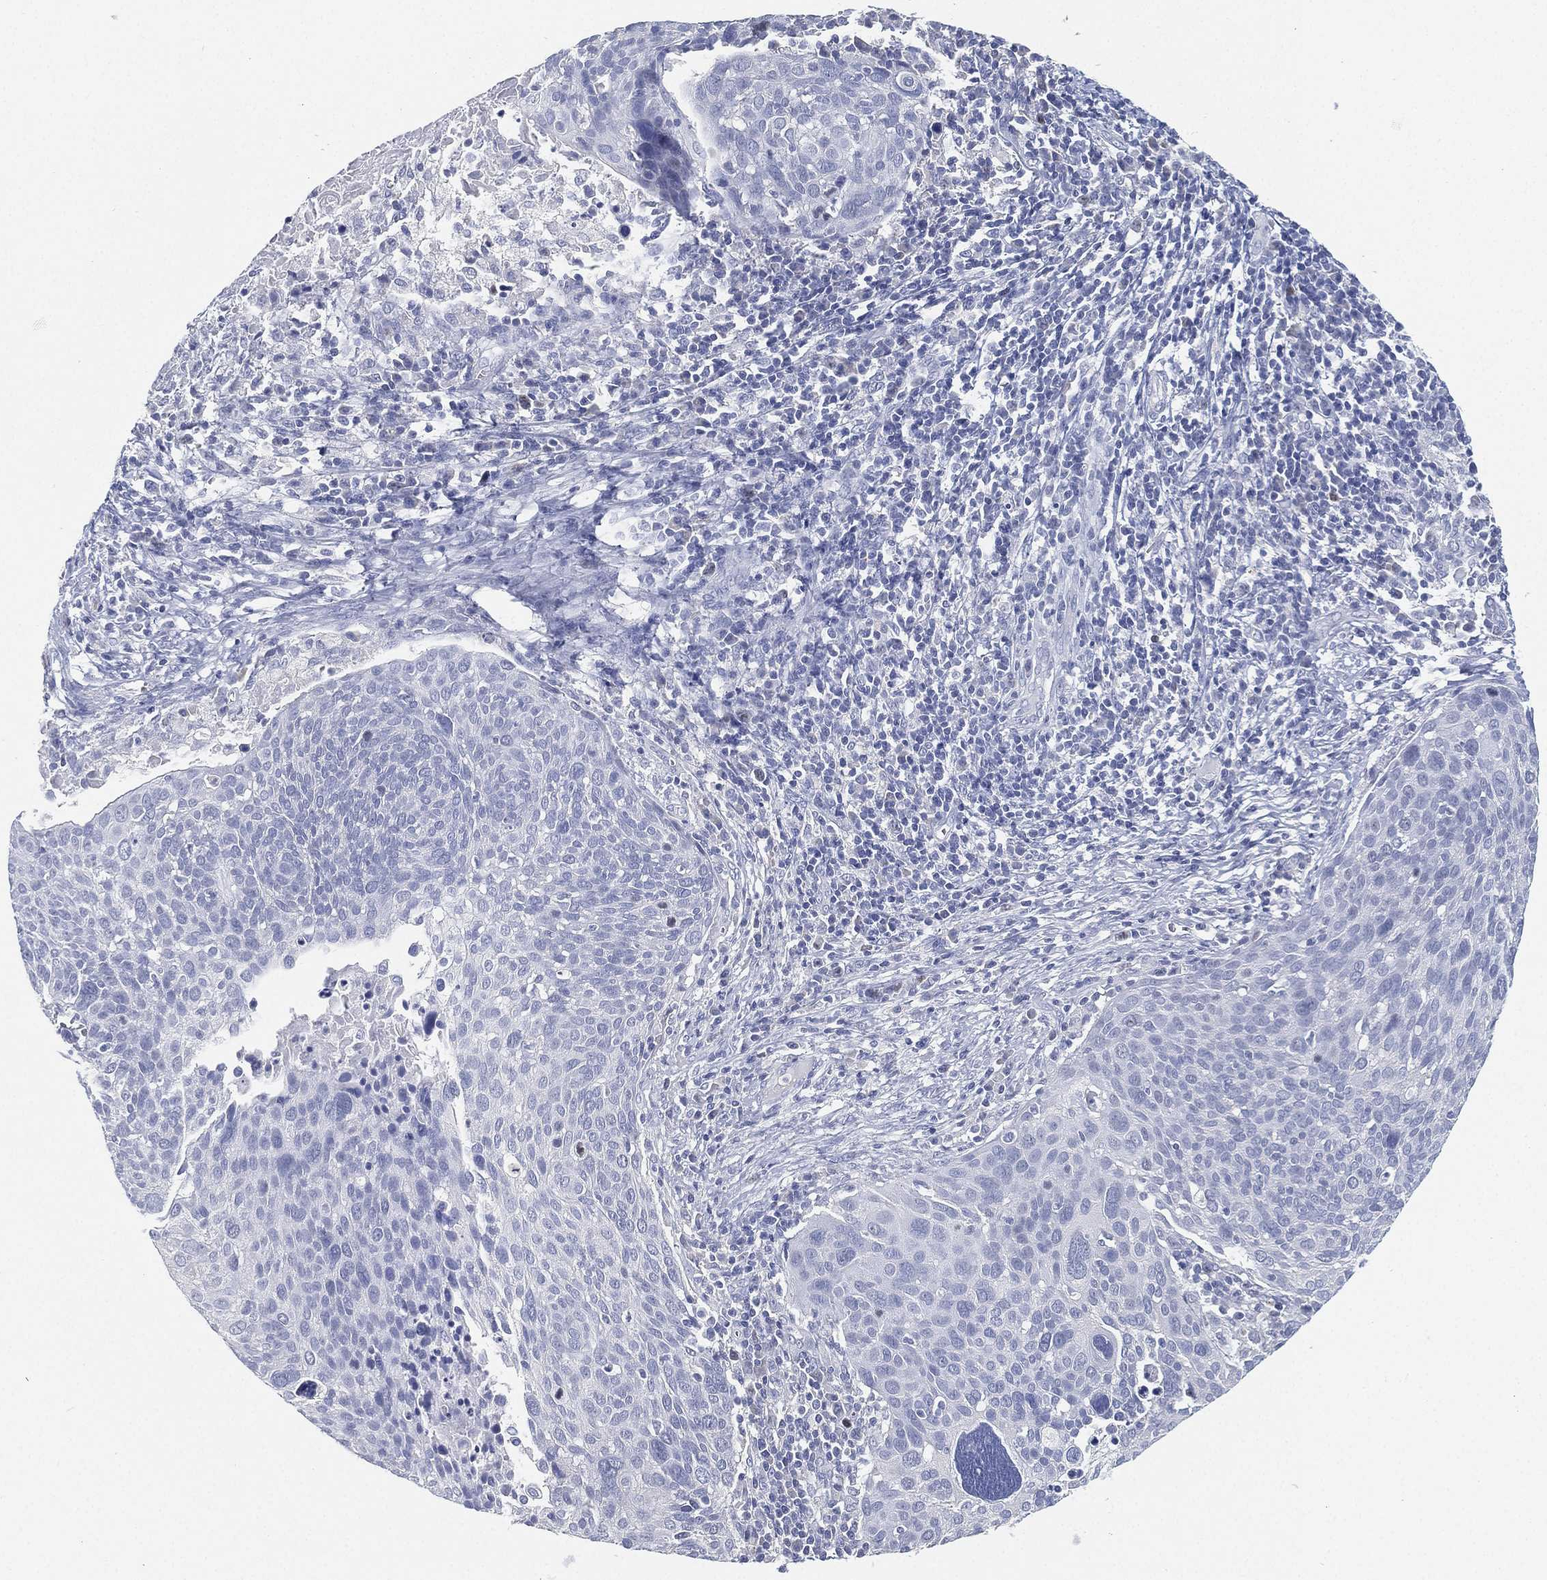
{"staining": {"intensity": "negative", "quantity": "none", "location": "none"}, "tissue": "cervical cancer", "cell_type": "Tumor cells", "image_type": "cancer", "snomed": [{"axis": "morphology", "description": "Squamous cell carcinoma, NOS"}, {"axis": "topography", "description": "Cervix"}], "caption": "Protein analysis of cervical cancer (squamous cell carcinoma) displays no significant expression in tumor cells. (DAB IHC visualized using brightfield microscopy, high magnification).", "gene": "FAM187B", "patient": {"sex": "female", "age": 39}}